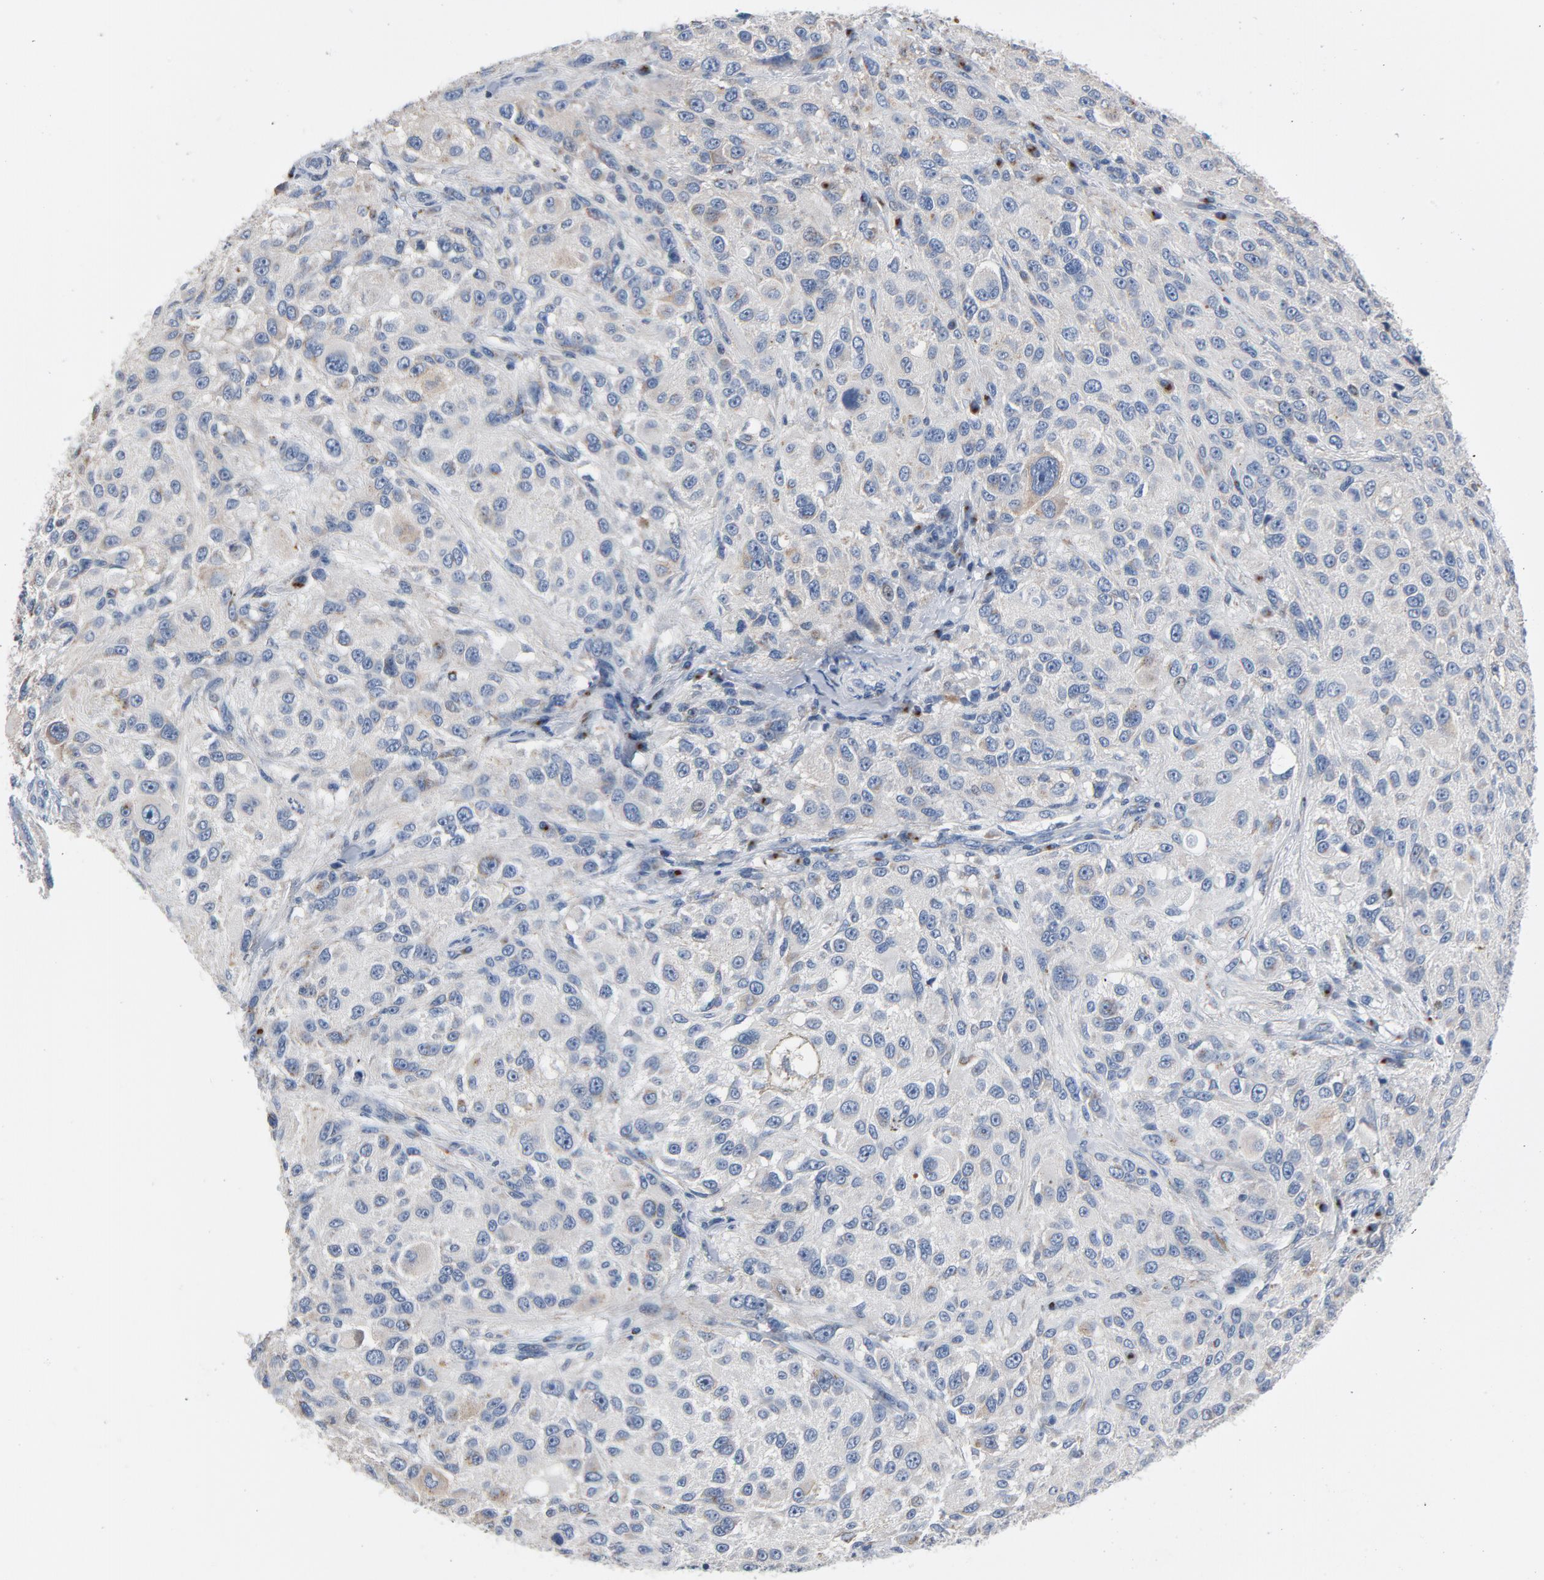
{"staining": {"intensity": "moderate", "quantity": "<25%", "location": "cytoplasmic/membranous"}, "tissue": "melanoma", "cell_type": "Tumor cells", "image_type": "cancer", "snomed": [{"axis": "morphology", "description": "Necrosis, NOS"}, {"axis": "morphology", "description": "Malignant melanoma, NOS"}, {"axis": "topography", "description": "Skin"}], "caption": "This image demonstrates immunohistochemistry staining of melanoma, with low moderate cytoplasmic/membranous expression in about <25% of tumor cells.", "gene": "YIPF6", "patient": {"sex": "female", "age": 87}}